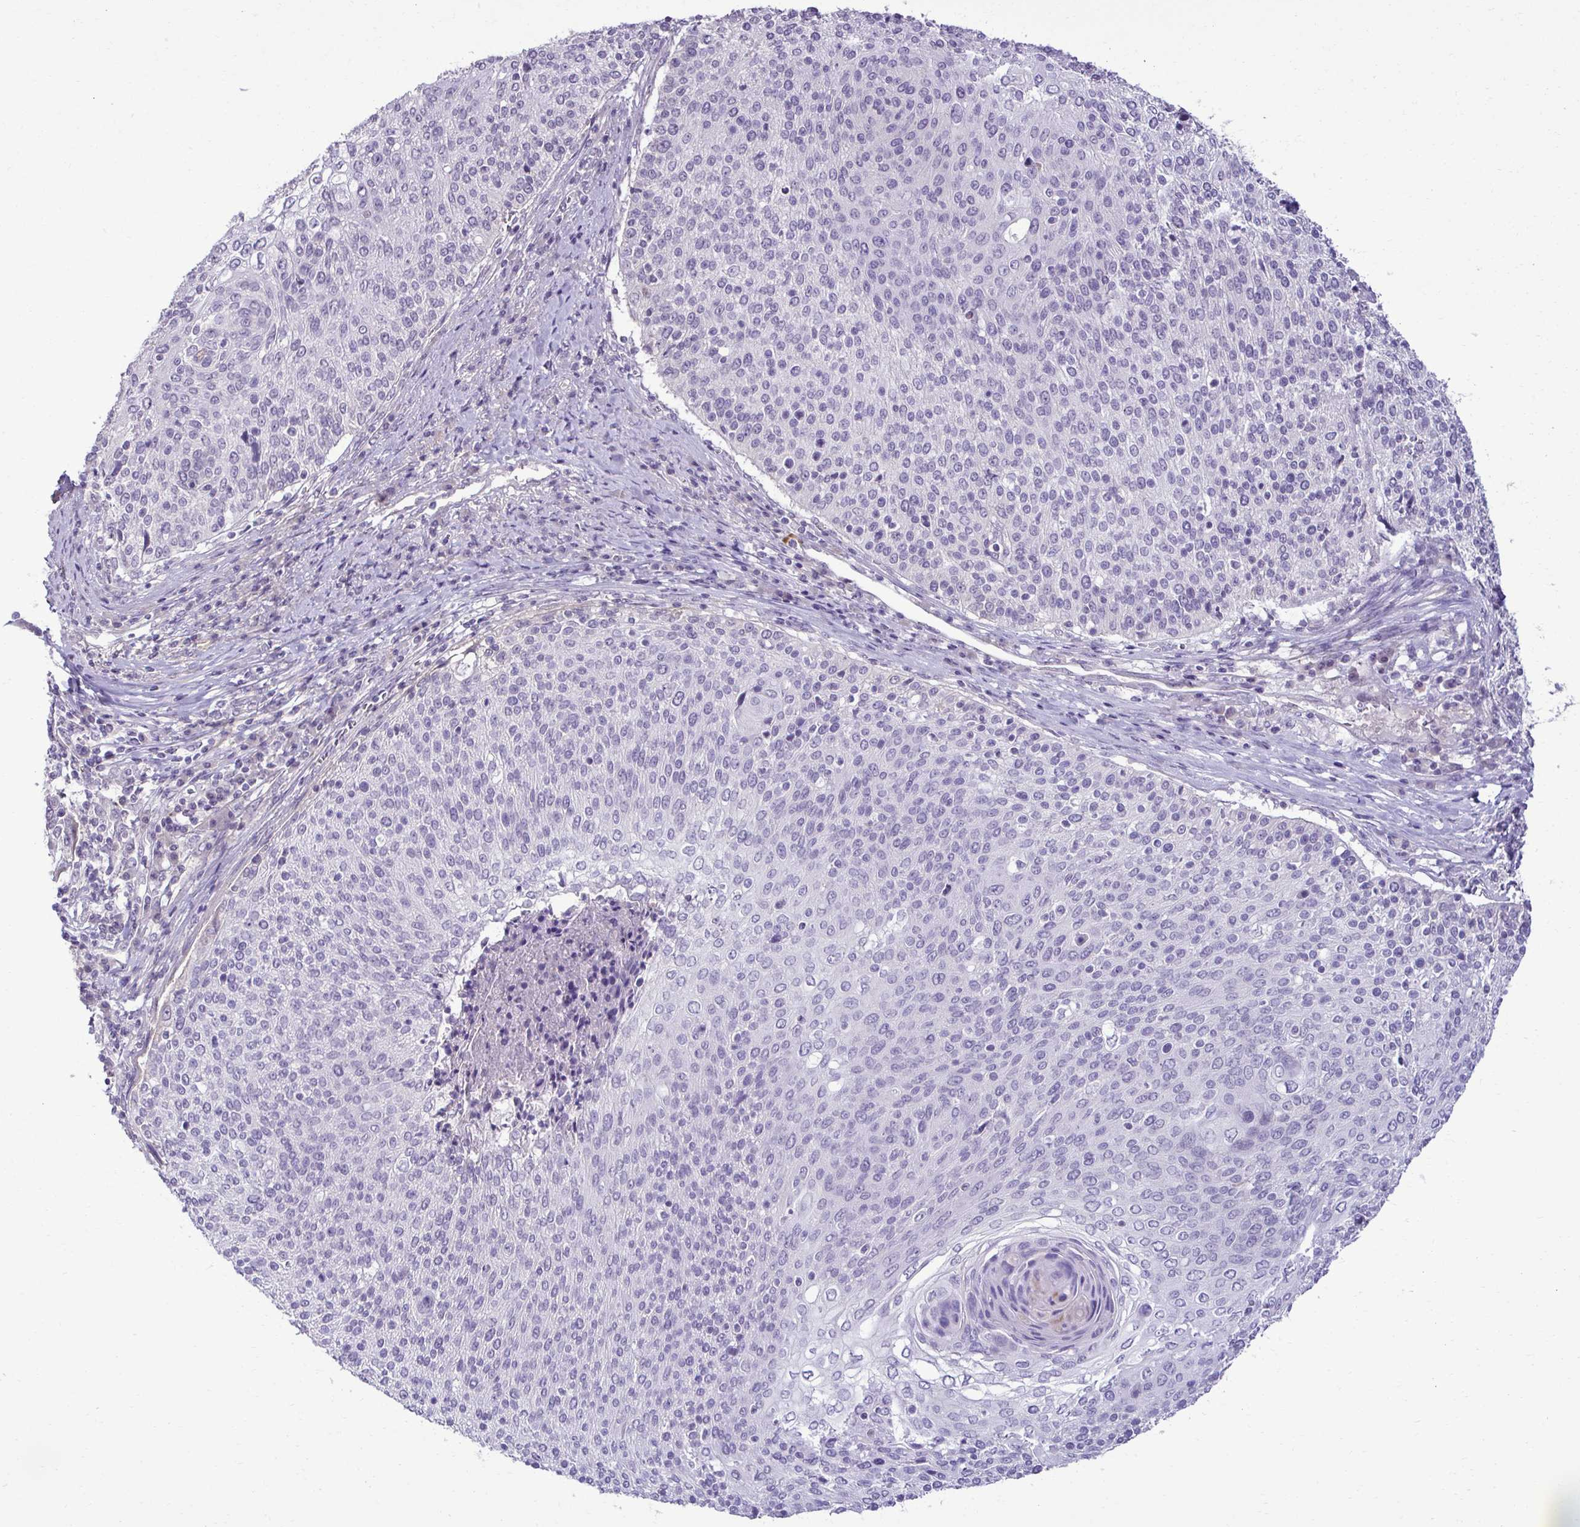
{"staining": {"intensity": "negative", "quantity": "none", "location": "none"}, "tissue": "cervical cancer", "cell_type": "Tumor cells", "image_type": "cancer", "snomed": [{"axis": "morphology", "description": "Squamous cell carcinoma, NOS"}, {"axis": "topography", "description": "Cervix"}], "caption": "Human cervical cancer stained for a protein using IHC displays no expression in tumor cells.", "gene": "SLC30A3", "patient": {"sex": "female", "age": 31}}